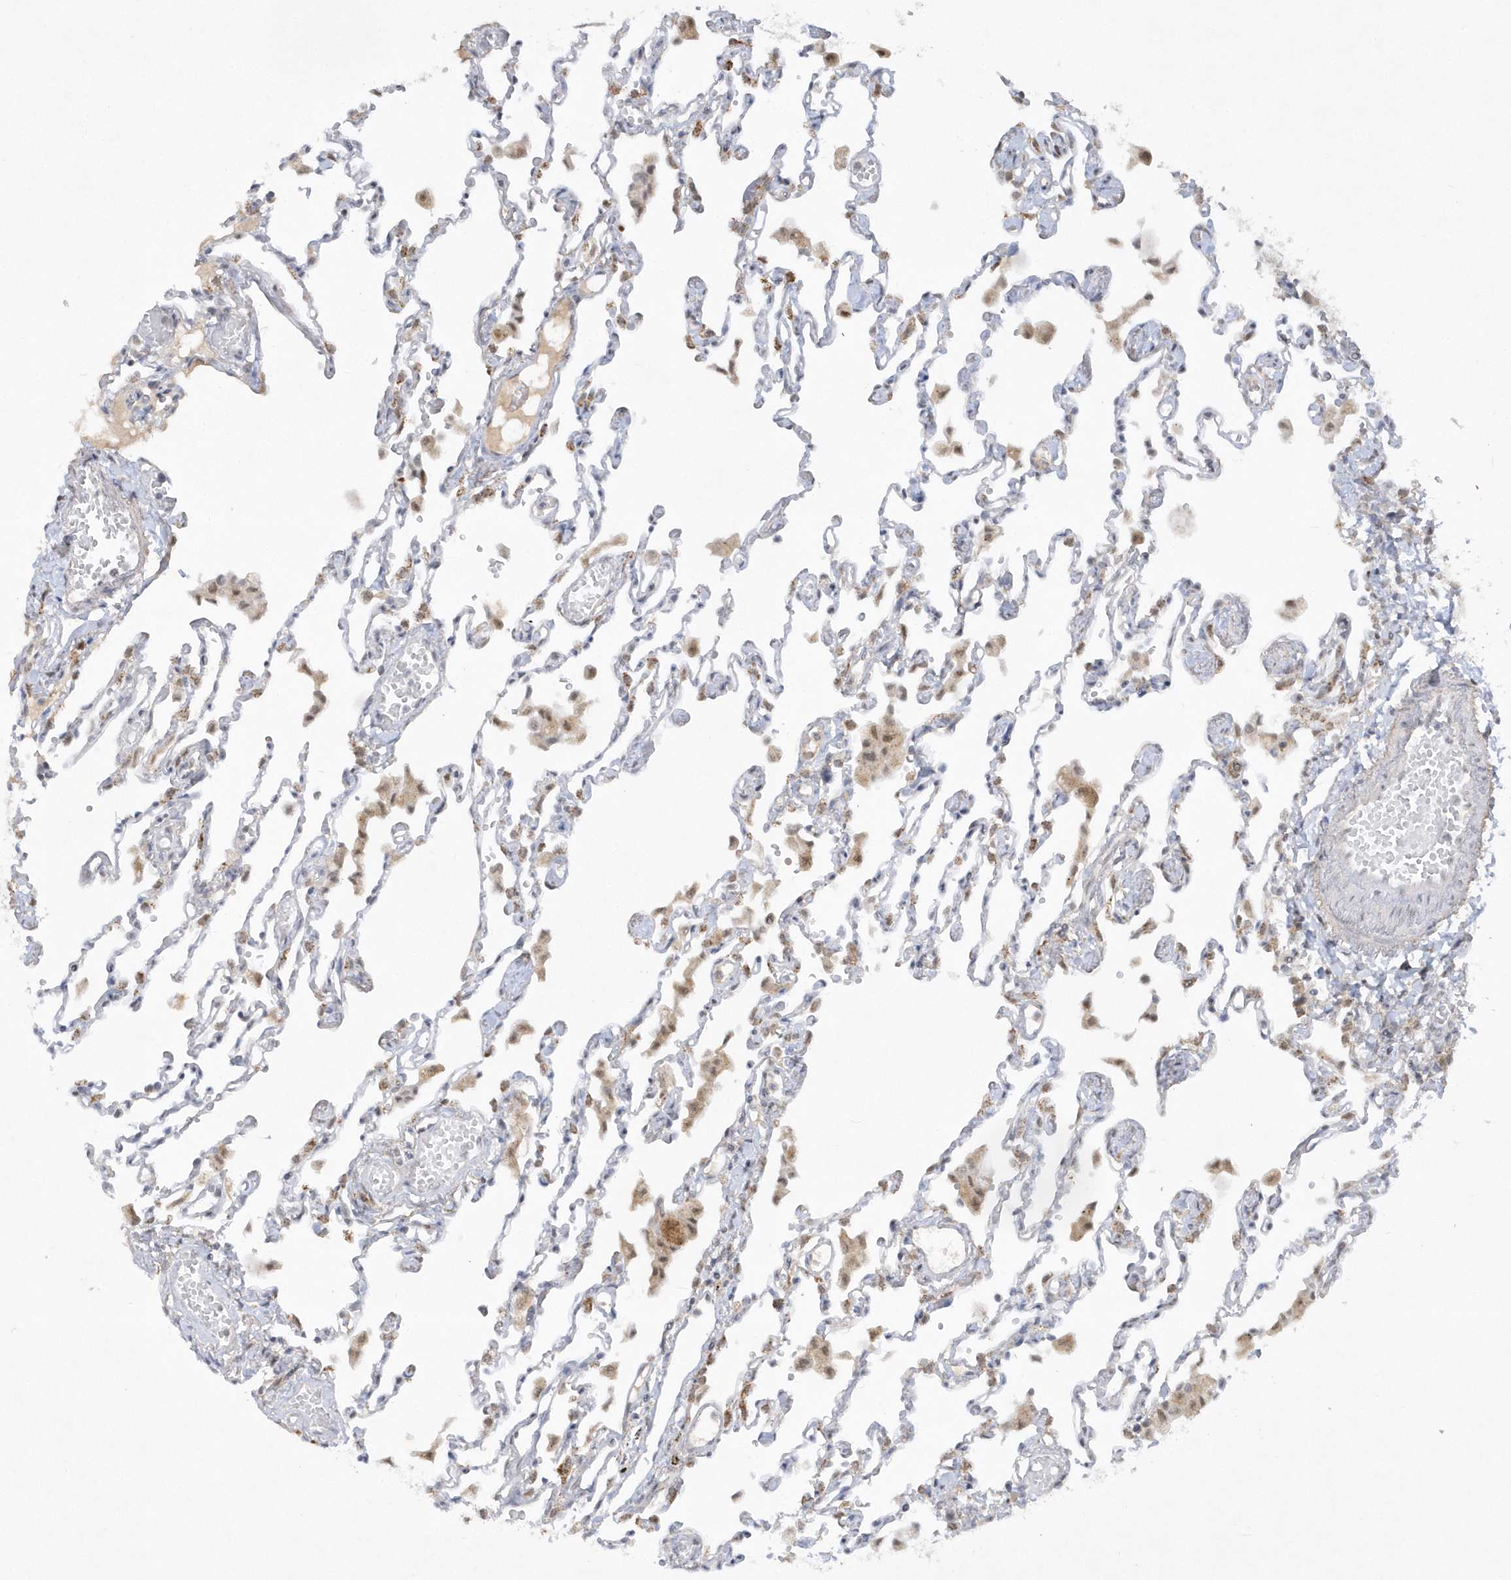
{"staining": {"intensity": "negative", "quantity": "none", "location": "none"}, "tissue": "lung", "cell_type": "Alveolar cells", "image_type": "normal", "snomed": [{"axis": "morphology", "description": "Normal tissue, NOS"}, {"axis": "topography", "description": "Bronchus"}, {"axis": "topography", "description": "Lung"}], "caption": "Photomicrograph shows no protein staining in alveolar cells of benign lung. The staining is performed using DAB (3,3'-diaminobenzidine) brown chromogen with nuclei counter-stained in using hematoxylin.", "gene": "CPSF3", "patient": {"sex": "female", "age": 49}}